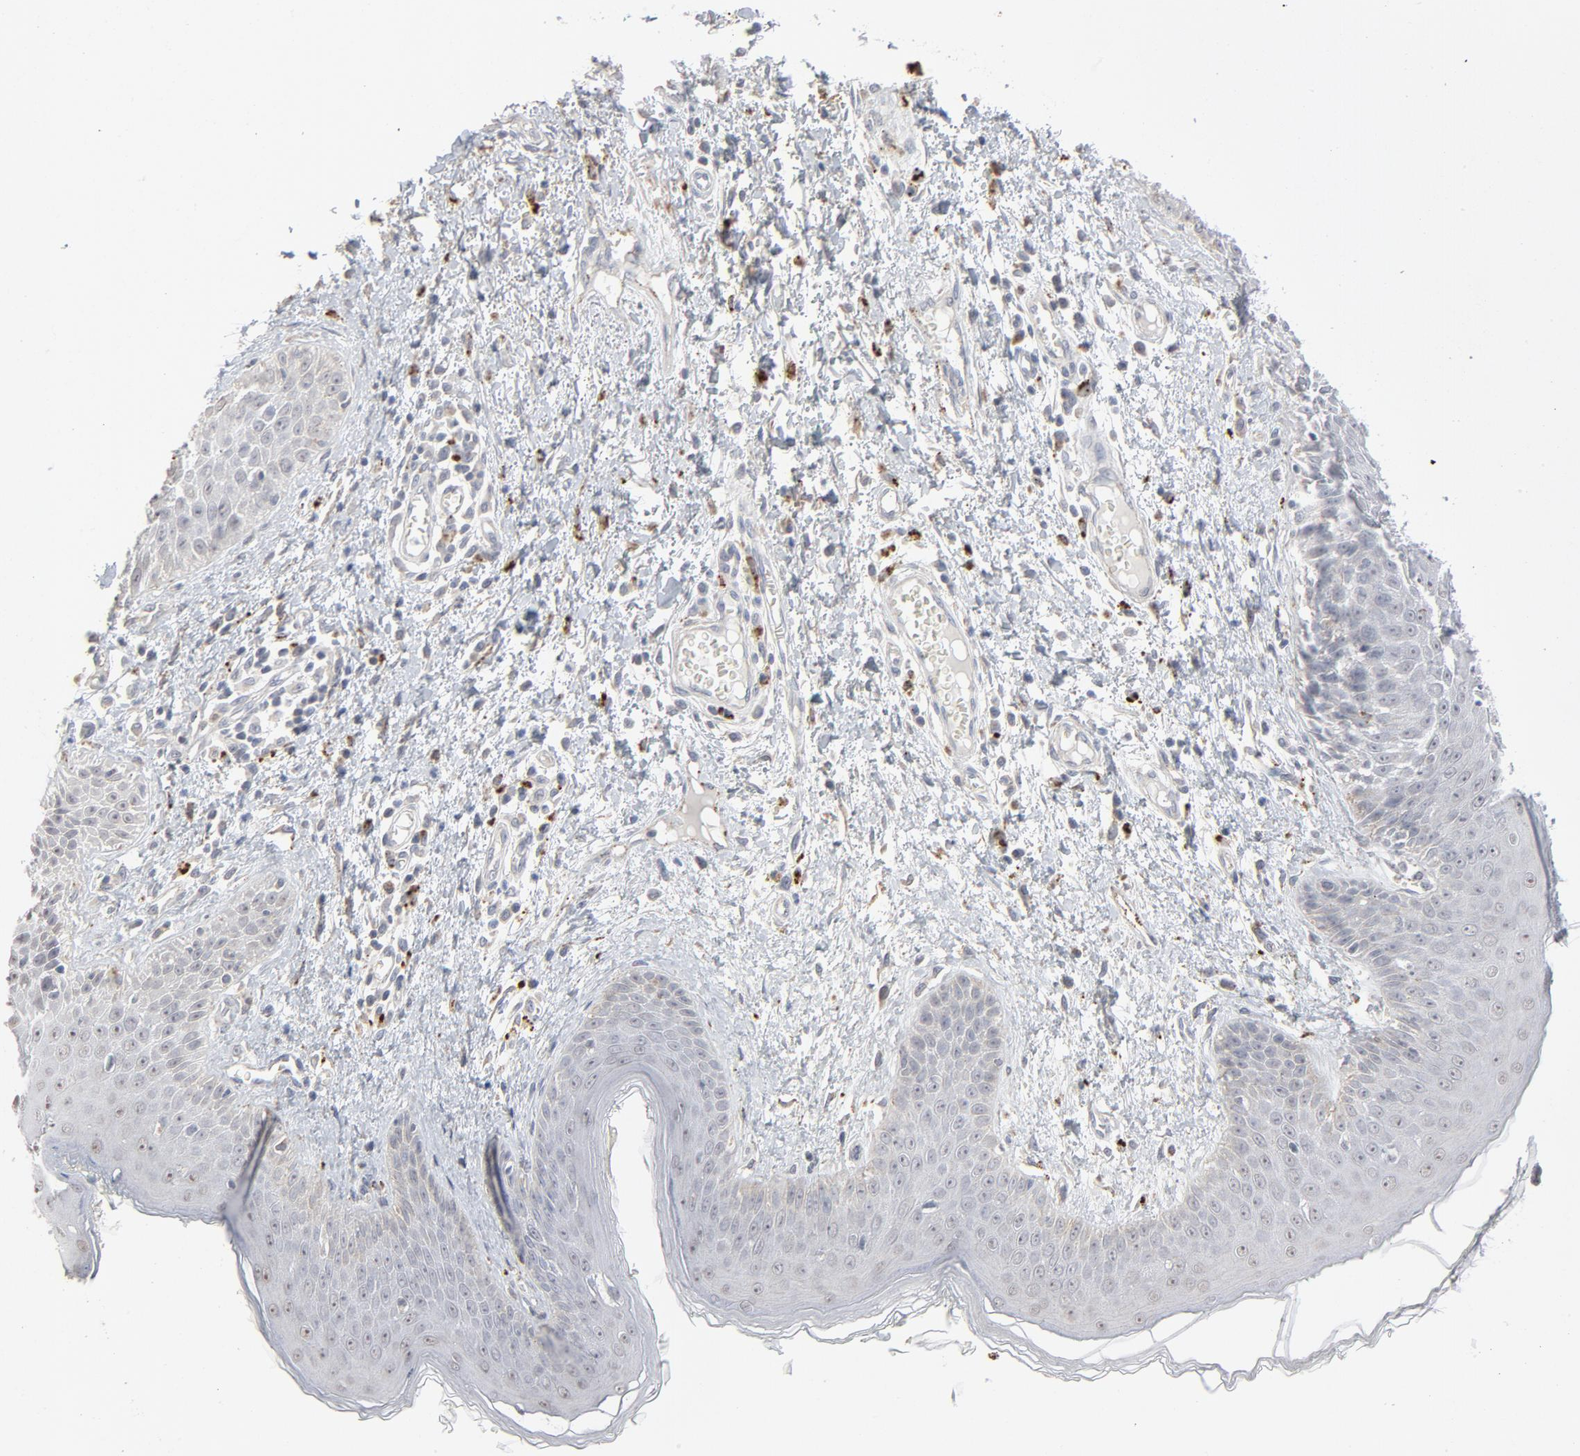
{"staining": {"intensity": "negative", "quantity": "none", "location": "none"}, "tissue": "skin cancer", "cell_type": "Tumor cells", "image_type": "cancer", "snomed": [{"axis": "morphology", "description": "Basal cell carcinoma"}, {"axis": "topography", "description": "Skin"}], "caption": "A micrograph of skin cancer (basal cell carcinoma) stained for a protein displays no brown staining in tumor cells.", "gene": "POMT2", "patient": {"sex": "female", "age": 64}}